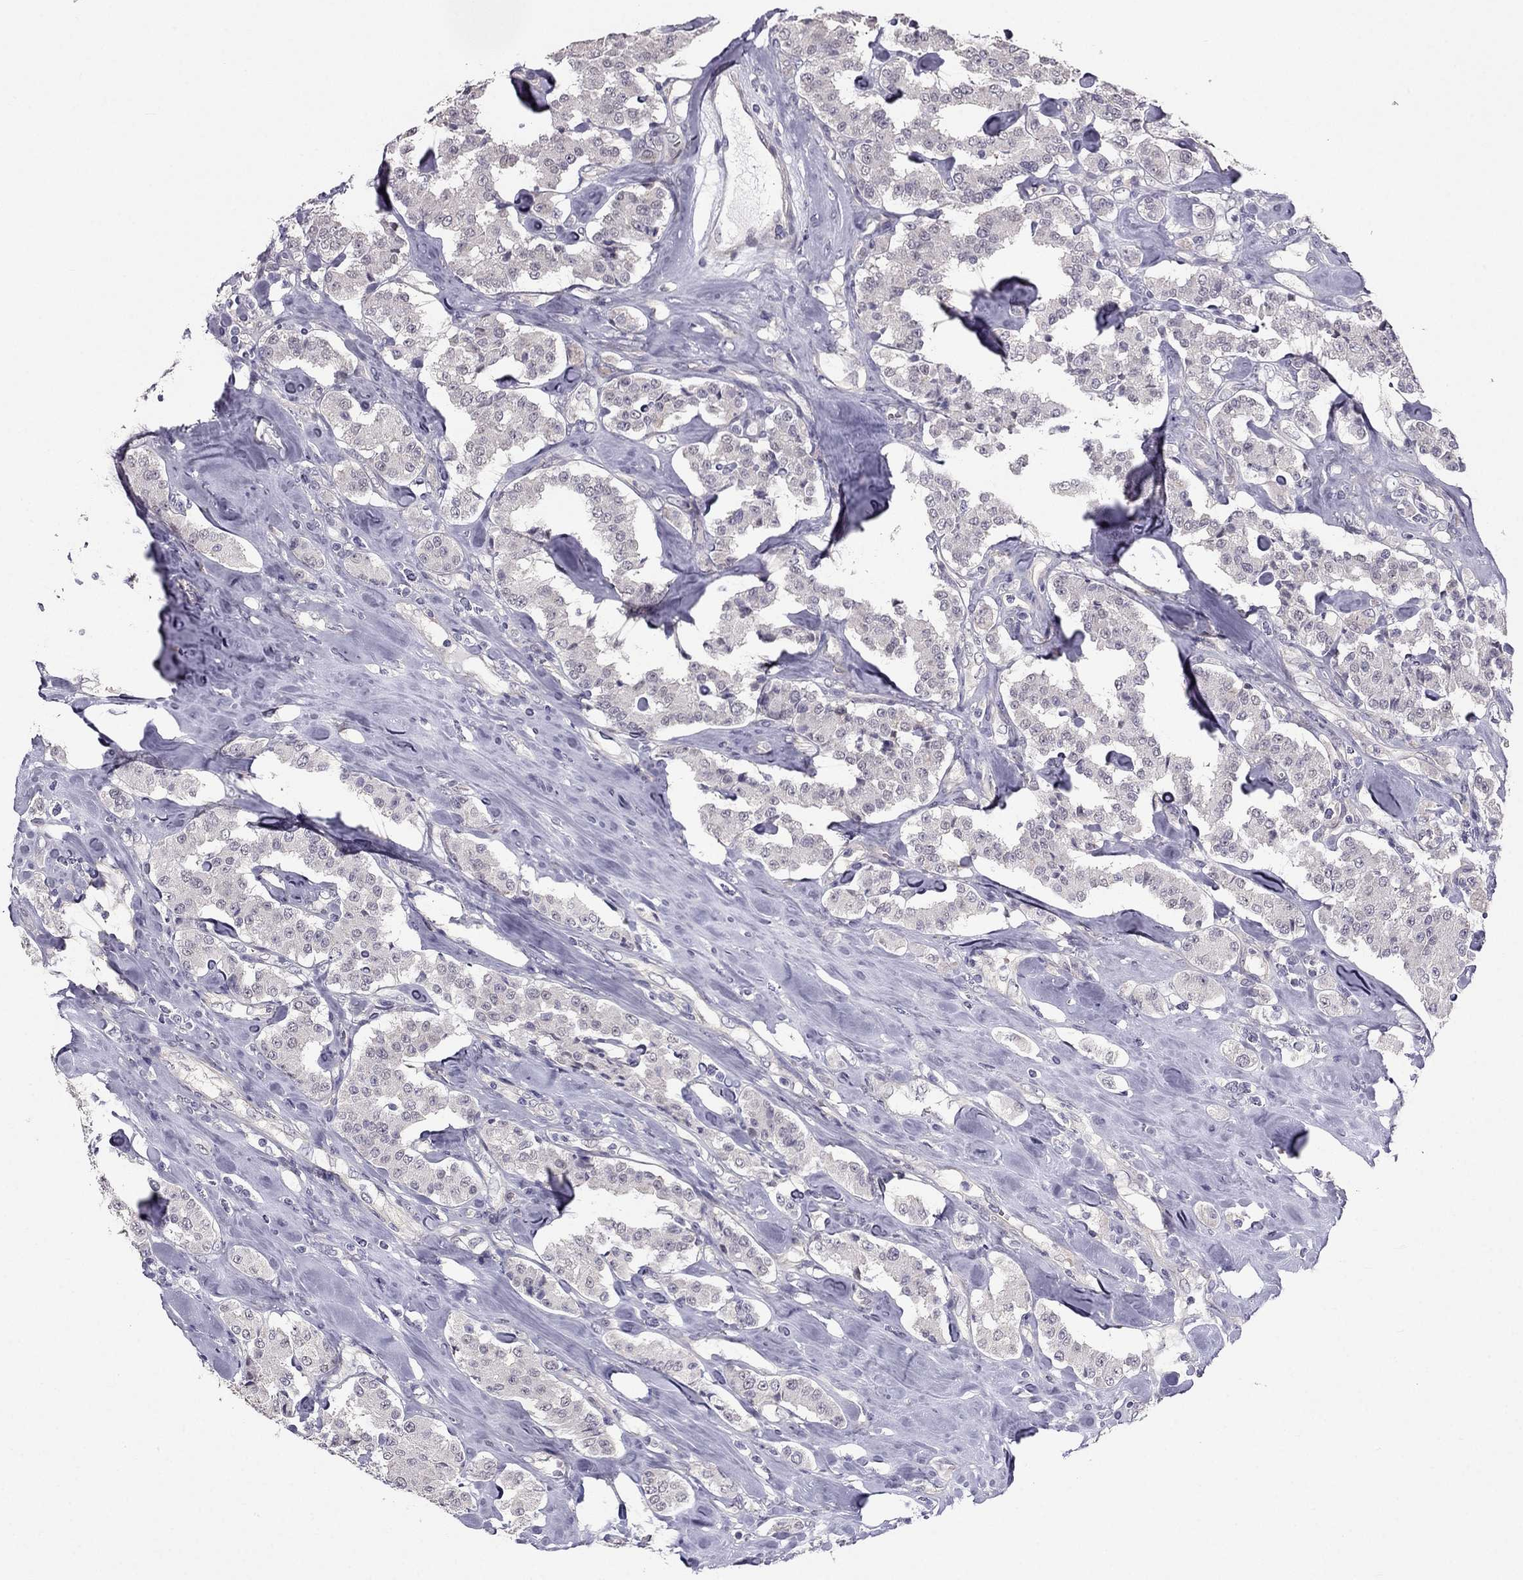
{"staining": {"intensity": "negative", "quantity": "none", "location": "none"}, "tissue": "carcinoid", "cell_type": "Tumor cells", "image_type": "cancer", "snomed": [{"axis": "morphology", "description": "Carcinoid, malignant, NOS"}, {"axis": "topography", "description": "Pancreas"}], "caption": "The image shows no staining of tumor cells in carcinoid.", "gene": "HSFX1", "patient": {"sex": "male", "age": 41}}